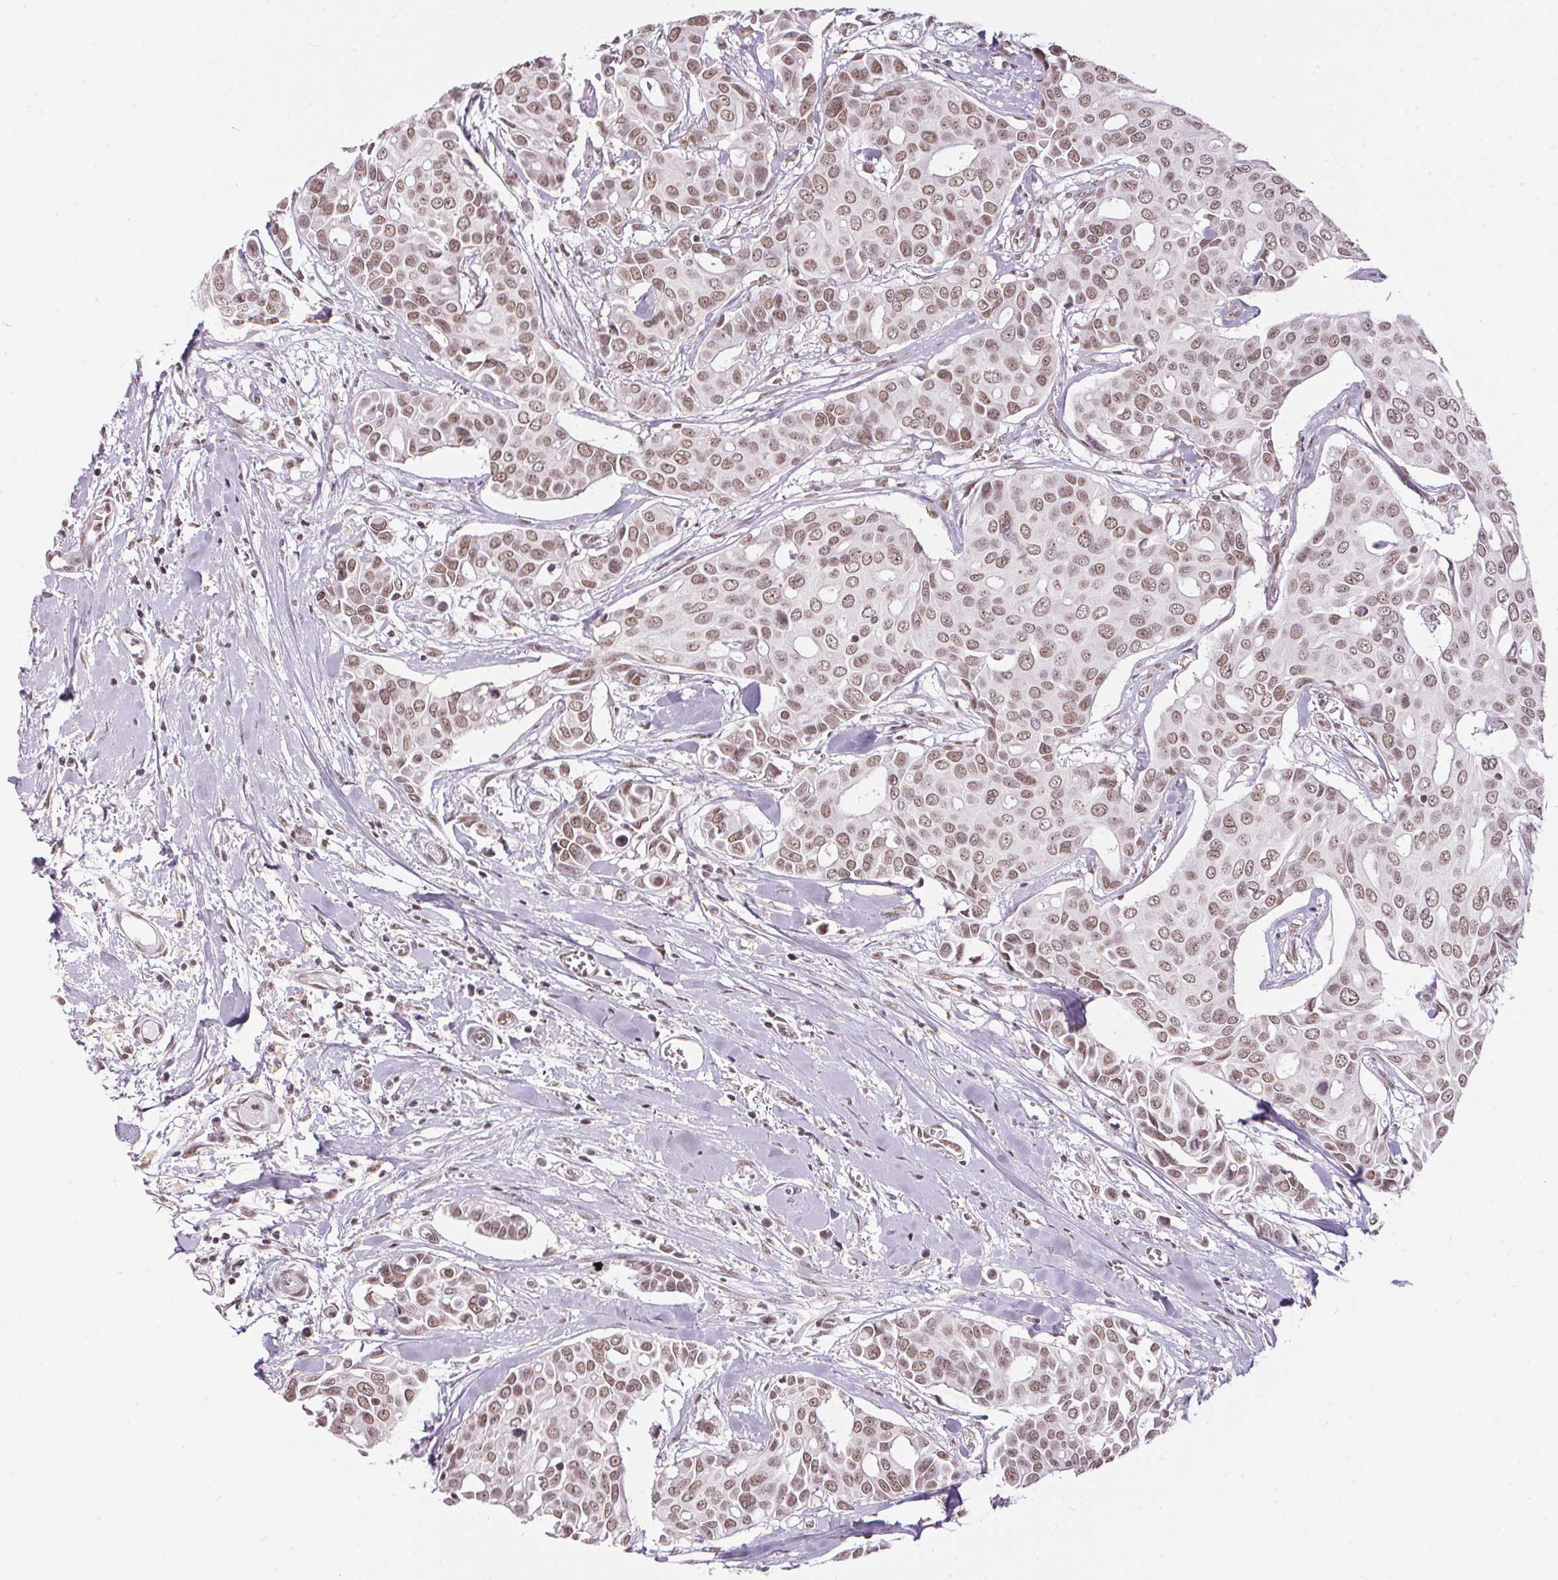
{"staining": {"intensity": "moderate", "quantity": ">75%", "location": "nuclear"}, "tissue": "breast cancer", "cell_type": "Tumor cells", "image_type": "cancer", "snomed": [{"axis": "morphology", "description": "Duct carcinoma"}, {"axis": "topography", "description": "Breast"}], "caption": "There is medium levels of moderate nuclear expression in tumor cells of breast cancer (invasive ductal carcinoma), as demonstrated by immunohistochemical staining (brown color).", "gene": "NFE2L1", "patient": {"sex": "female", "age": 54}}